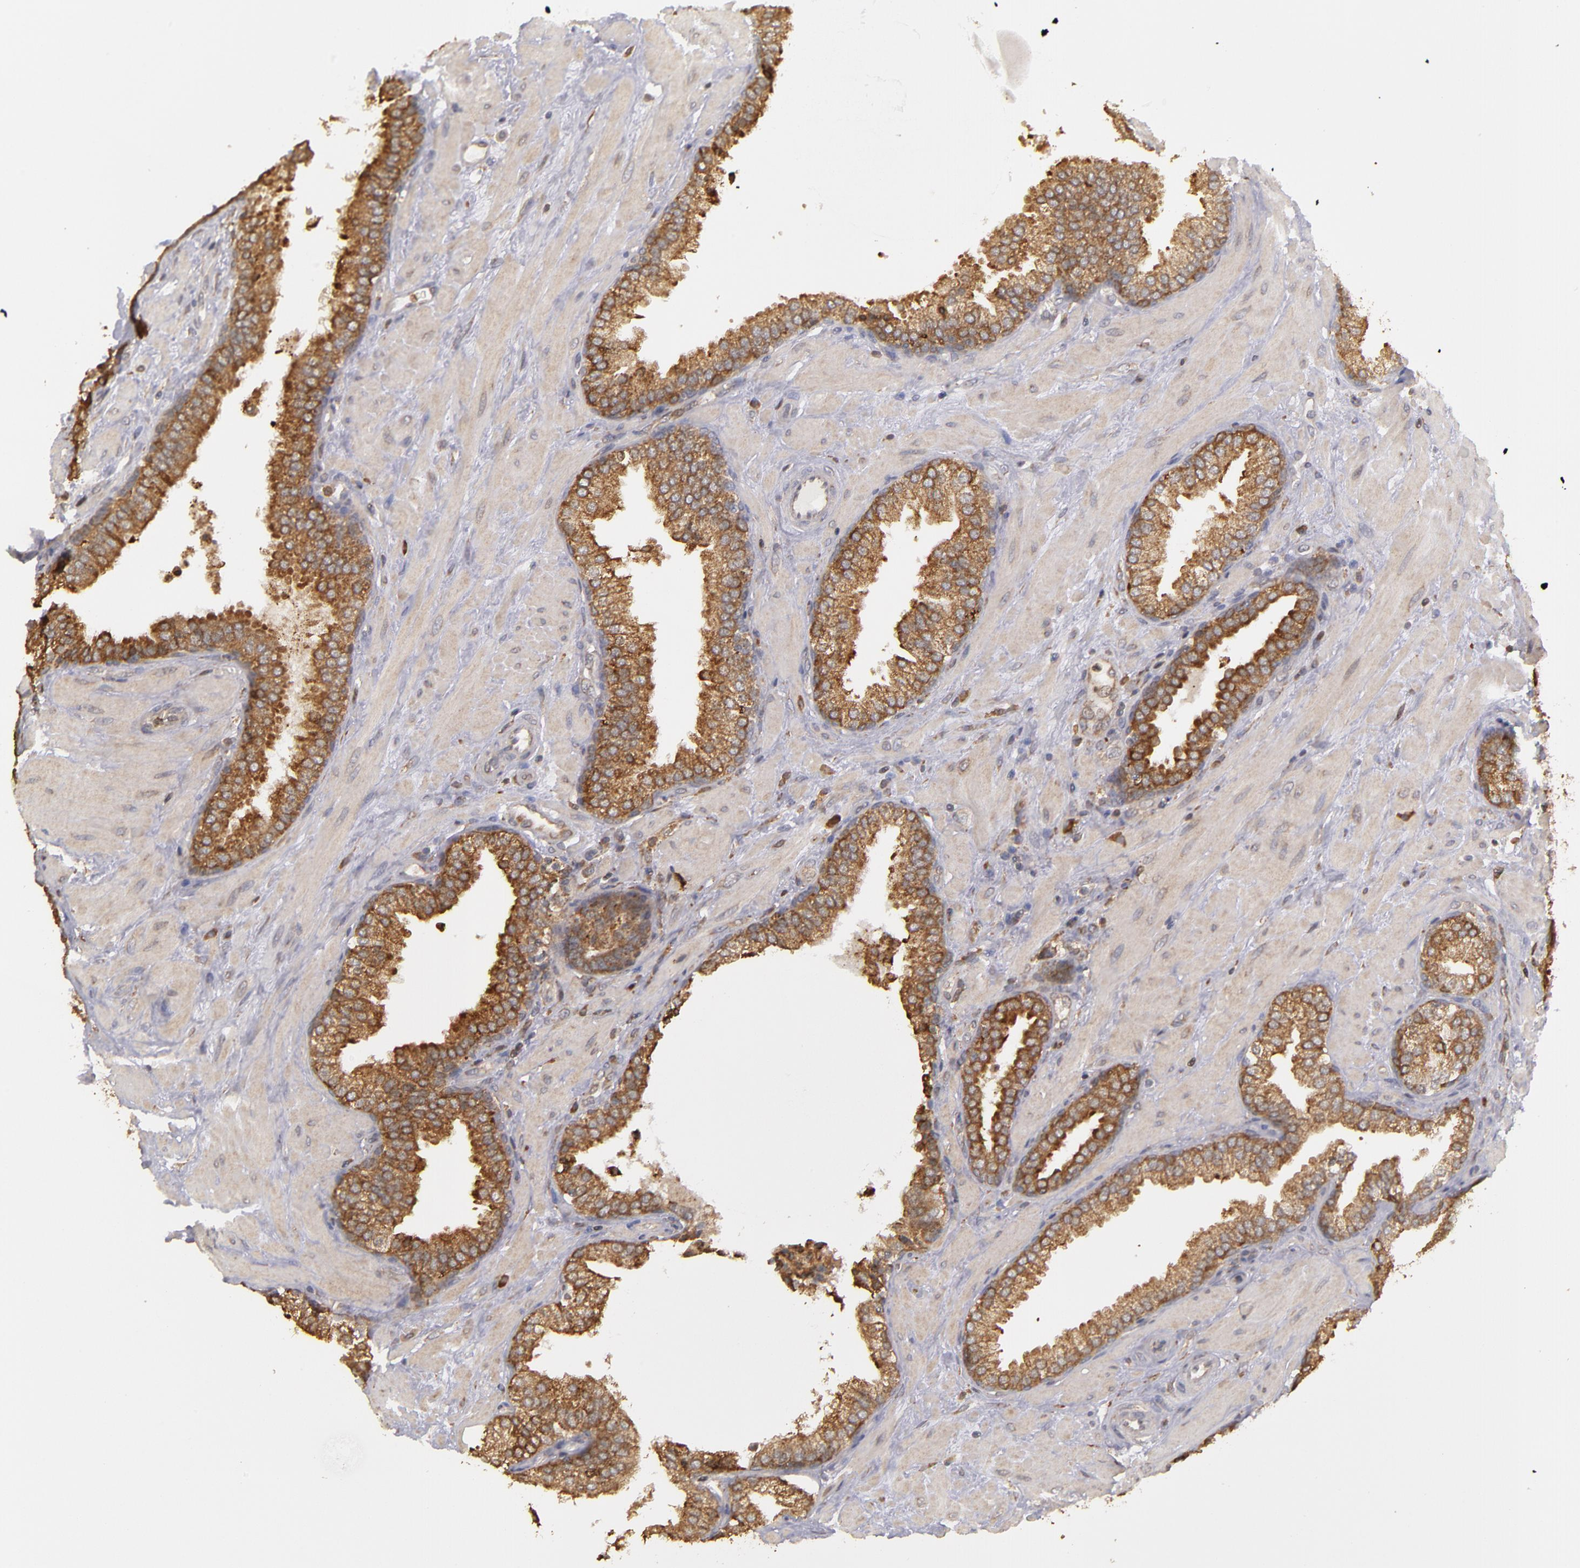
{"staining": {"intensity": "strong", "quantity": ">75%", "location": "cytoplasmic/membranous"}, "tissue": "prostate", "cell_type": "Glandular cells", "image_type": "normal", "snomed": [{"axis": "morphology", "description": "Normal tissue, NOS"}, {"axis": "topography", "description": "Prostate"}], "caption": "This is a photomicrograph of immunohistochemistry (IHC) staining of unremarkable prostate, which shows strong expression in the cytoplasmic/membranous of glandular cells.", "gene": "MTHFD1", "patient": {"sex": "male", "age": 51}}